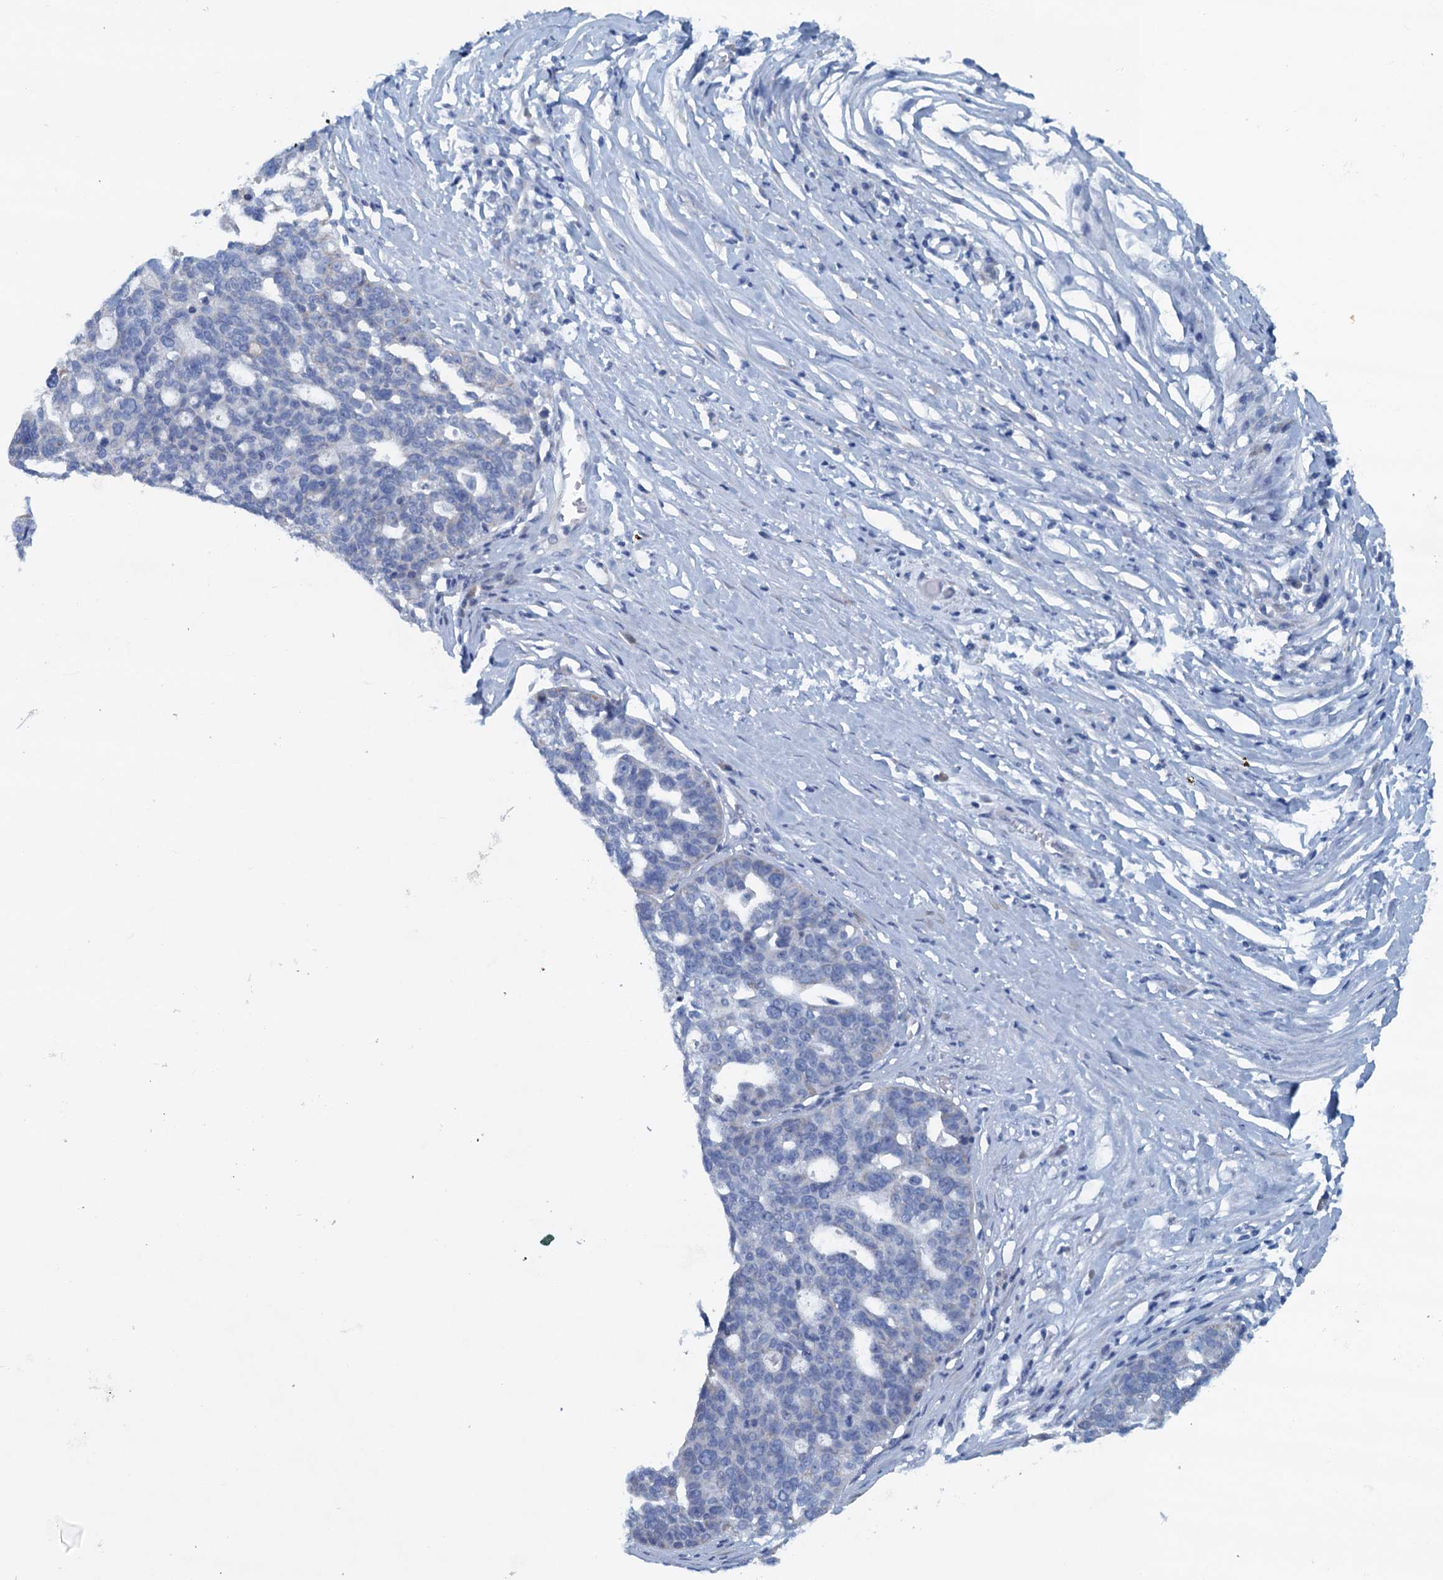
{"staining": {"intensity": "negative", "quantity": "none", "location": "none"}, "tissue": "ovarian cancer", "cell_type": "Tumor cells", "image_type": "cancer", "snomed": [{"axis": "morphology", "description": "Cystadenocarcinoma, serous, NOS"}, {"axis": "topography", "description": "Ovary"}], "caption": "This is a histopathology image of immunohistochemistry (IHC) staining of ovarian cancer, which shows no positivity in tumor cells.", "gene": "C10orf88", "patient": {"sex": "female", "age": 59}}